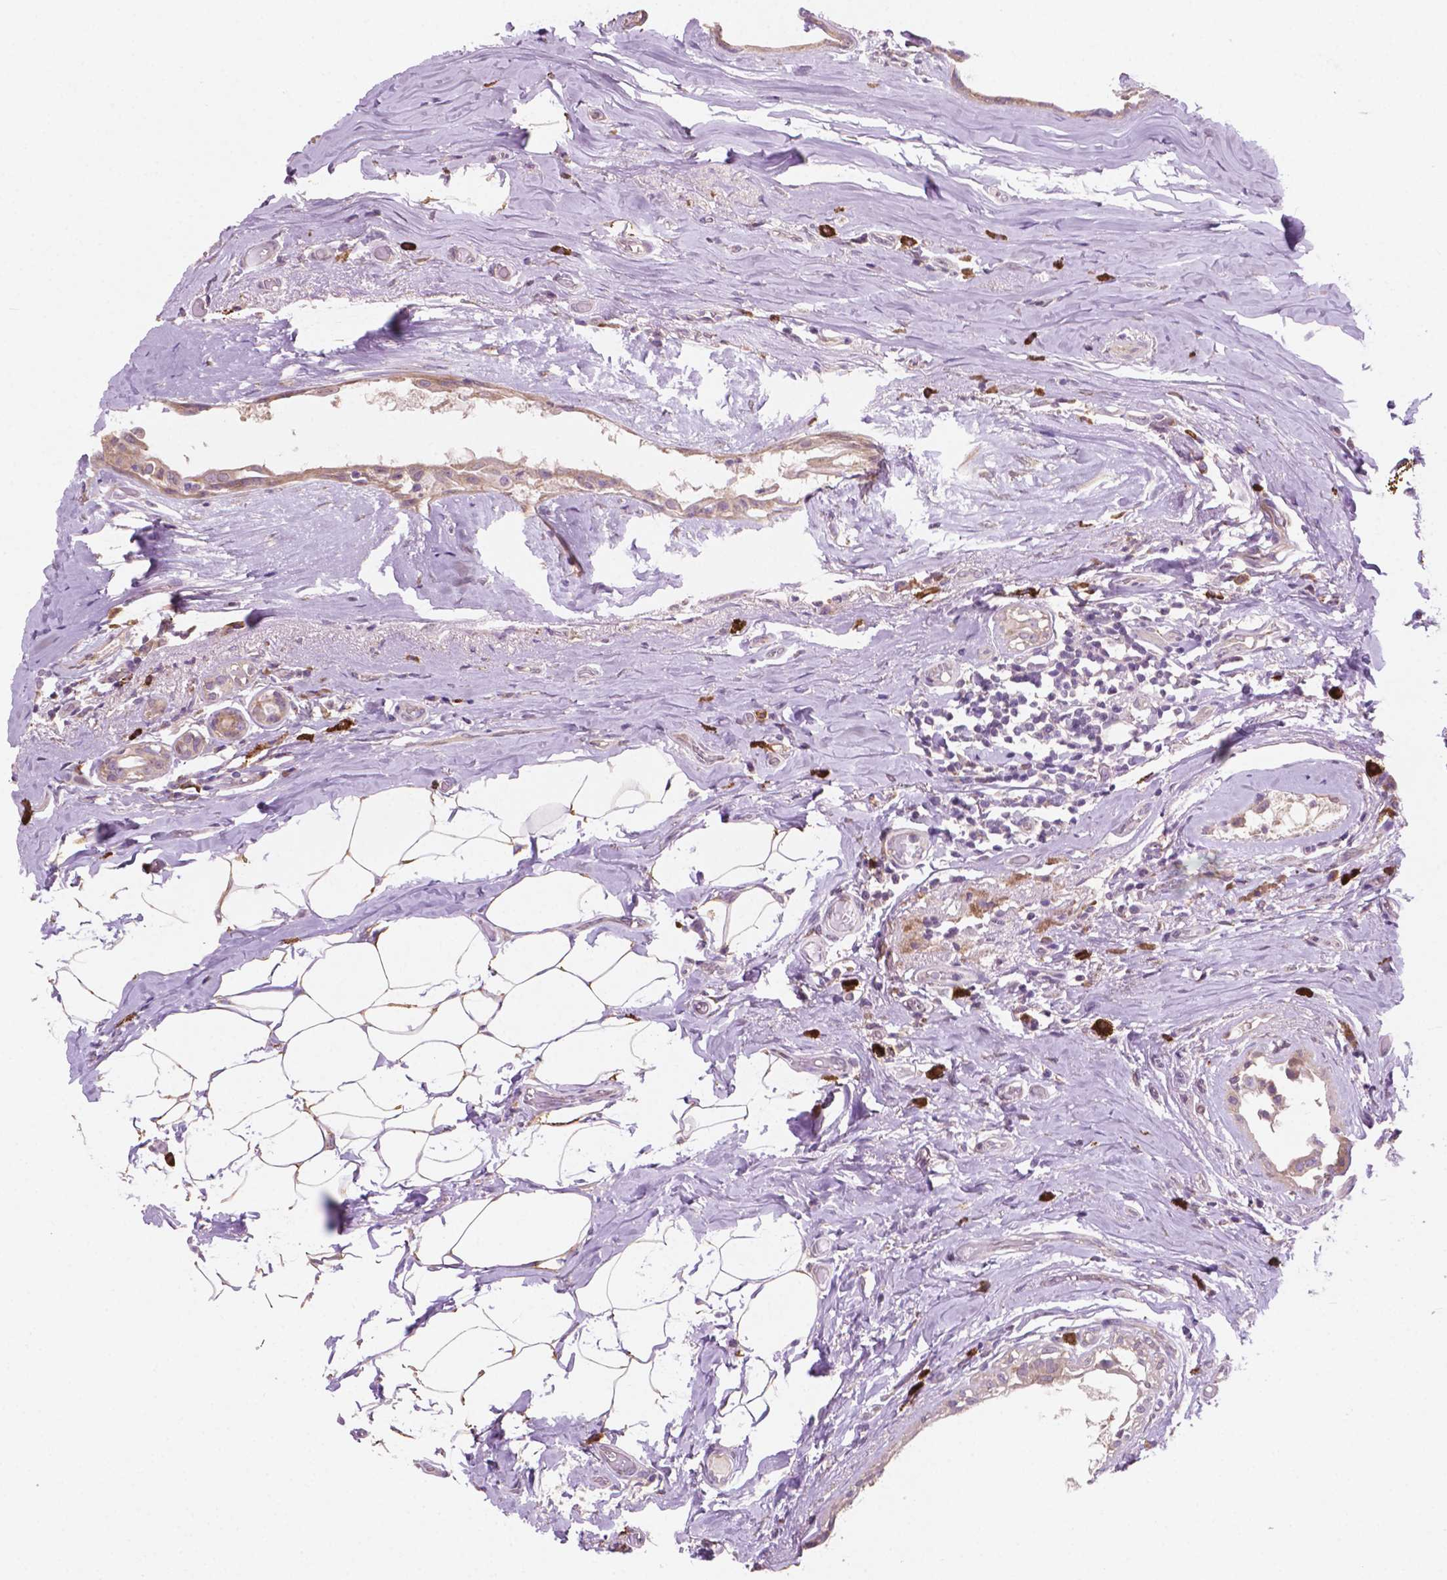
{"staining": {"intensity": "negative", "quantity": "none", "location": "none"}, "tissue": "breast cancer", "cell_type": "Tumor cells", "image_type": "cancer", "snomed": [{"axis": "morphology", "description": "Intraductal carcinoma, in situ"}, {"axis": "morphology", "description": "Duct carcinoma"}, {"axis": "morphology", "description": "Lobular carcinoma, in situ"}, {"axis": "topography", "description": "Breast"}], "caption": "This is an immunohistochemistry histopathology image of human breast cancer. There is no staining in tumor cells.", "gene": "LRP1B", "patient": {"sex": "female", "age": 44}}